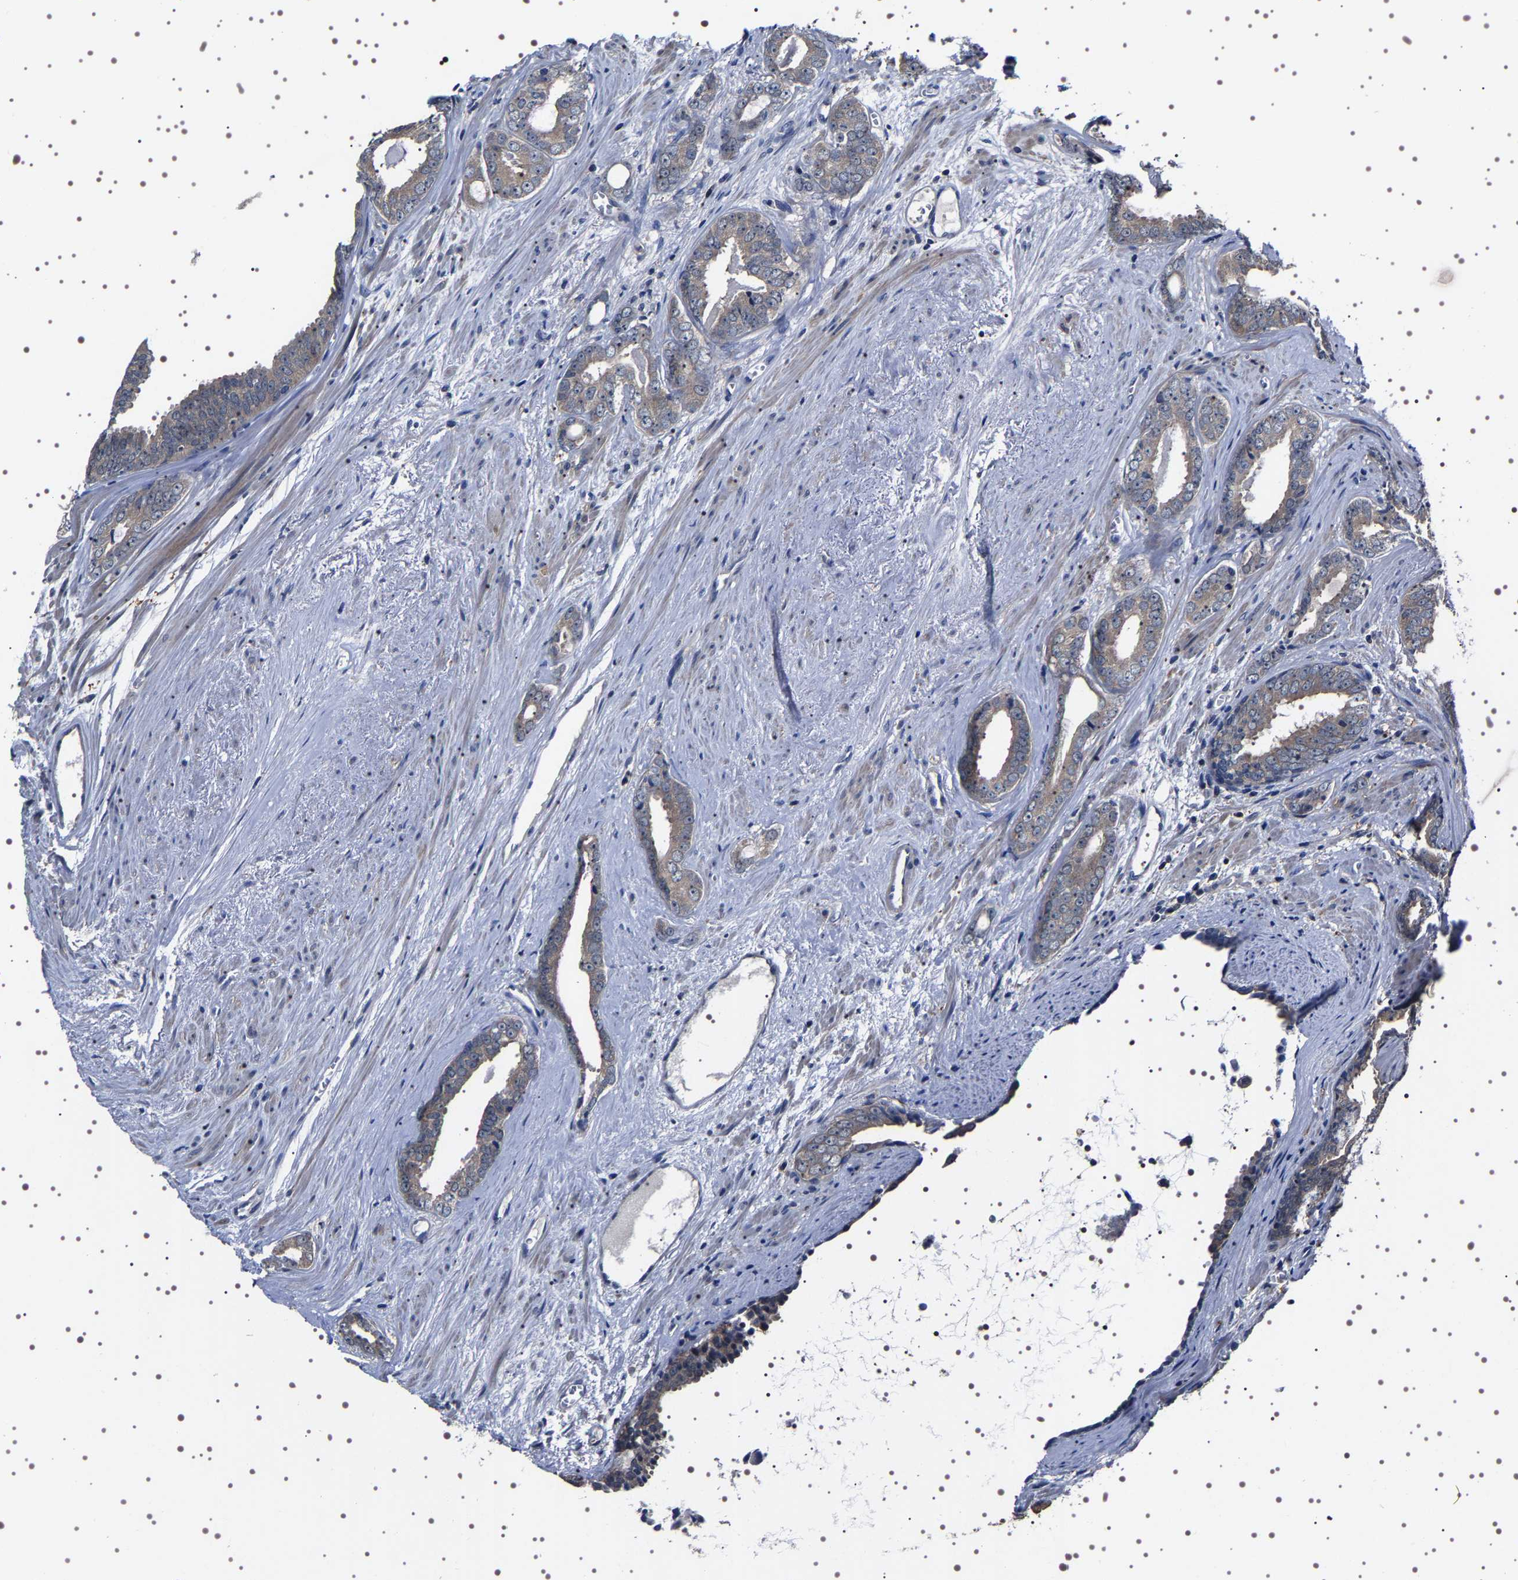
{"staining": {"intensity": "weak", "quantity": ">75%", "location": "cytoplasmic/membranous"}, "tissue": "prostate cancer", "cell_type": "Tumor cells", "image_type": "cancer", "snomed": [{"axis": "morphology", "description": "Adenocarcinoma, Medium grade"}, {"axis": "topography", "description": "Prostate"}], "caption": "Brown immunohistochemical staining in medium-grade adenocarcinoma (prostate) displays weak cytoplasmic/membranous staining in approximately >75% of tumor cells. (Stains: DAB (3,3'-diaminobenzidine) in brown, nuclei in blue, Microscopy: brightfield microscopy at high magnification).", "gene": "TARBP1", "patient": {"sex": "male", "age": 79}}